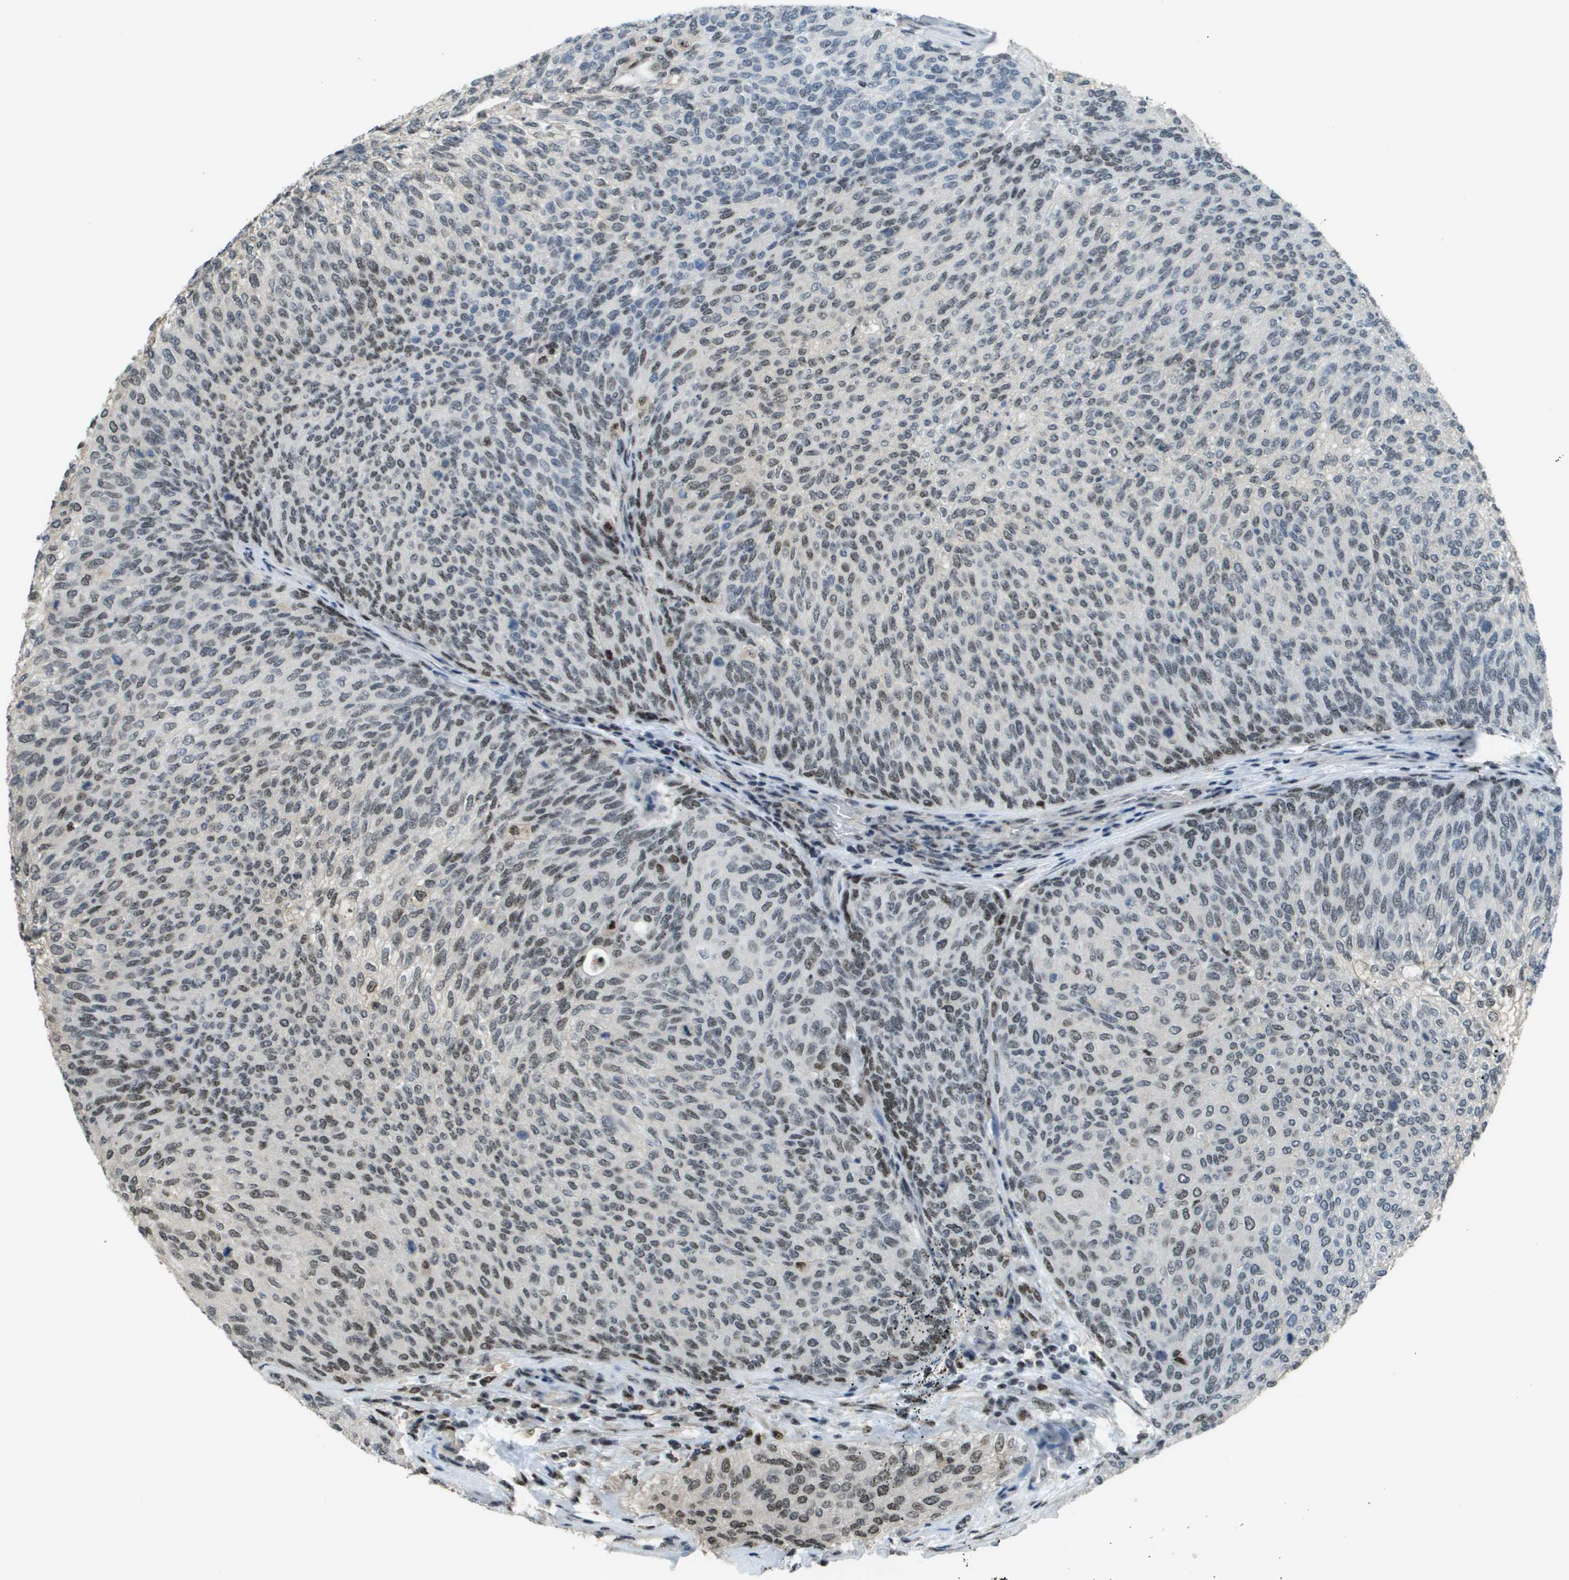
{"staining": {"intensity": "weak", "quantity": "25%-75%", "location": "nuclear"}, "tissue": "urothelial cancer", "cell_type": "Tumor cells", "image_type": "cancer", "snomed": [{"axis": "morphology", "description": "Urothelial carcinoma, Low grade"}, {"axis": "topography", "description": "Urinary bladder"}], "caption": "A micrograph showing weak nuclear staining in approximately 25%-75% of tumor cells in urothelial cancer, as visualized by brown immunohistochemical staining.", "gene": "SP100", "patient": {"sex": "female", "age": 79}}